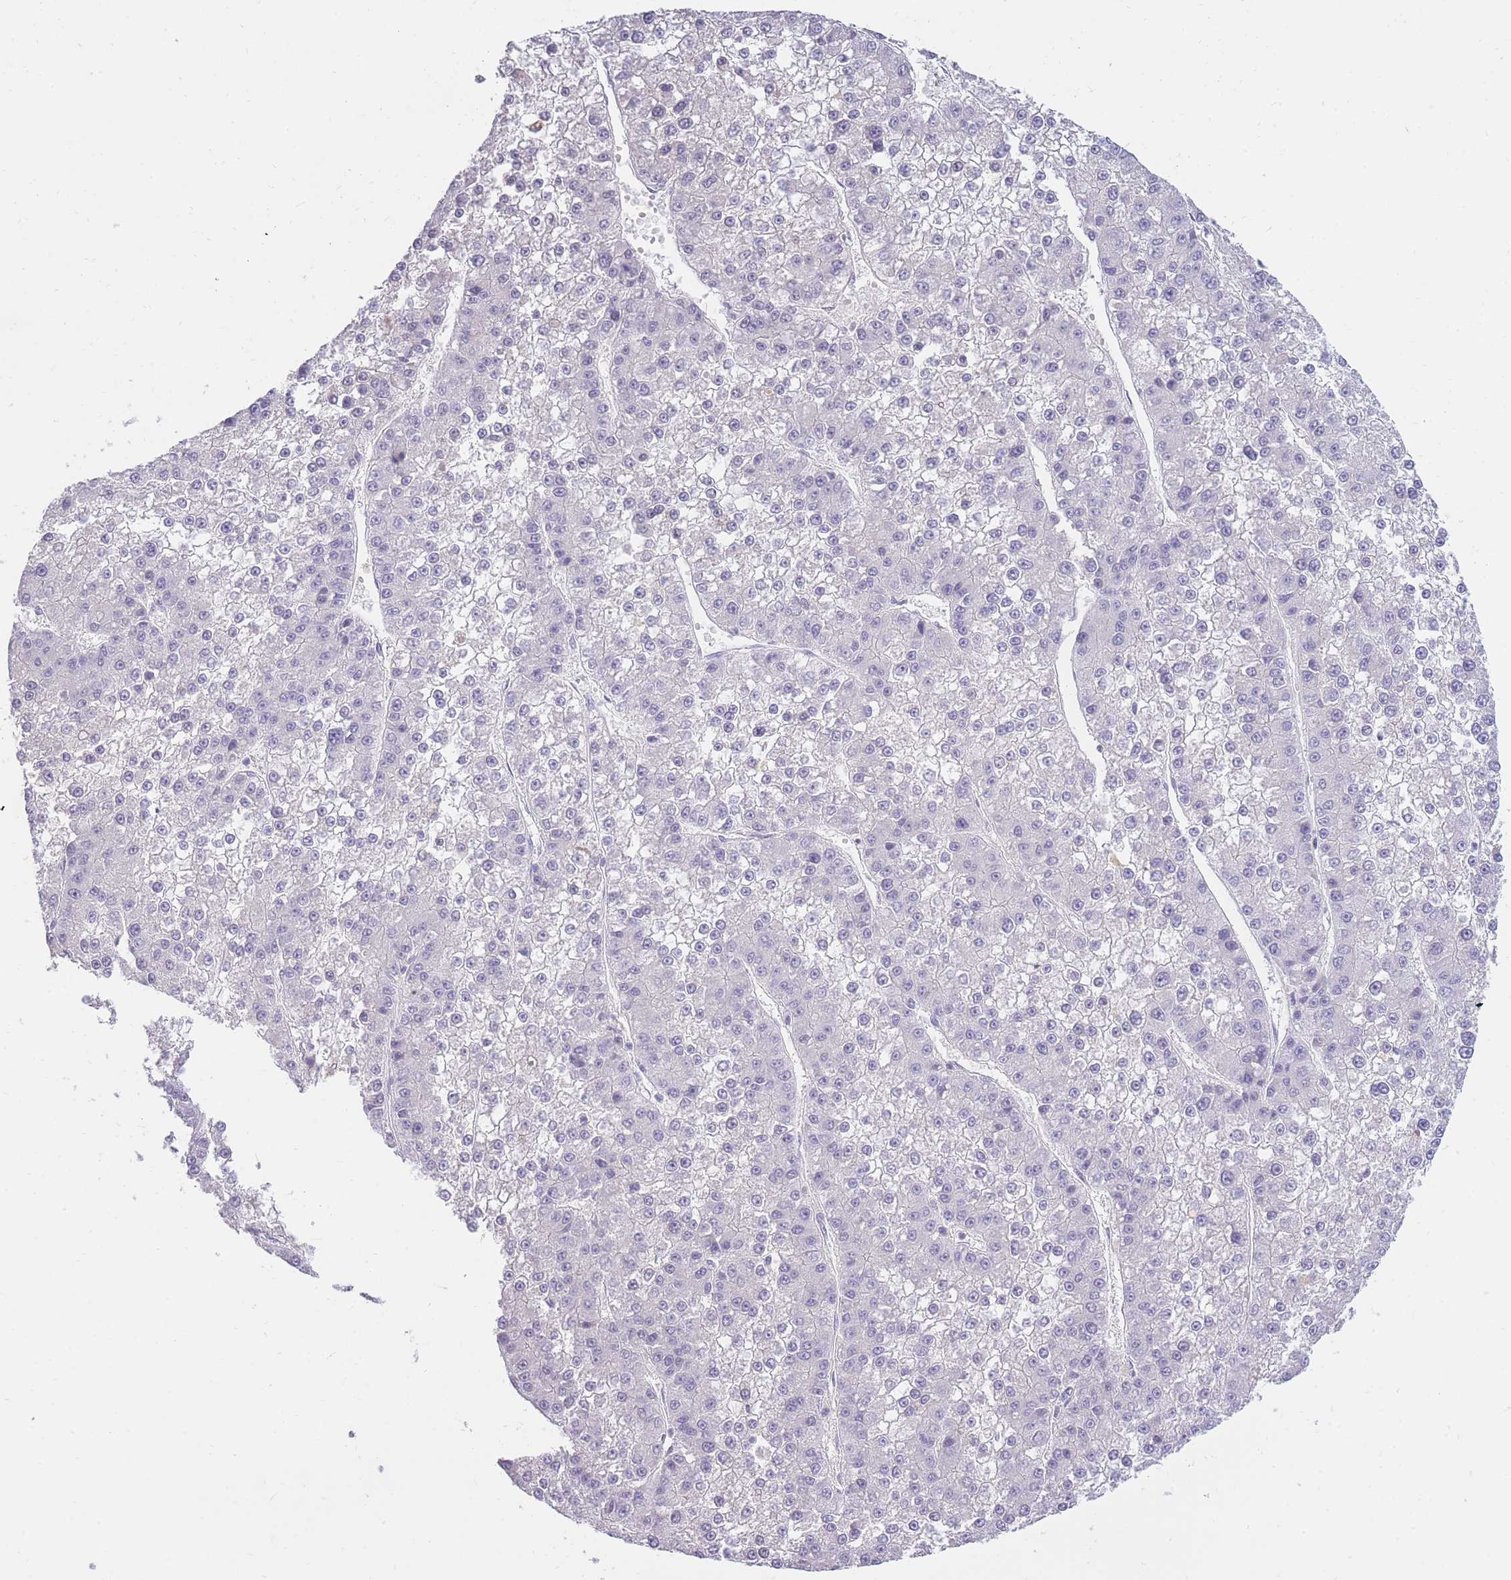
{"staining": {"intensity": "negative", "quantity": "none", "location": "none"}, "tissue": "liver cancer", "cell_type": "Tumor cells", "image_type": "cancer", "snomed": [{"axis": "morphology", "description": "Carcinoma, Hepatocellular, NOS"}, {"axis": "topography", "description": "Liver"}], "caption": "This is an IHC image of human liver hepatocellular carcinoma. There is no positivity in tumor cells.", "gene": "TPSD1", "patient": {"sex": "female", "age": 73}}